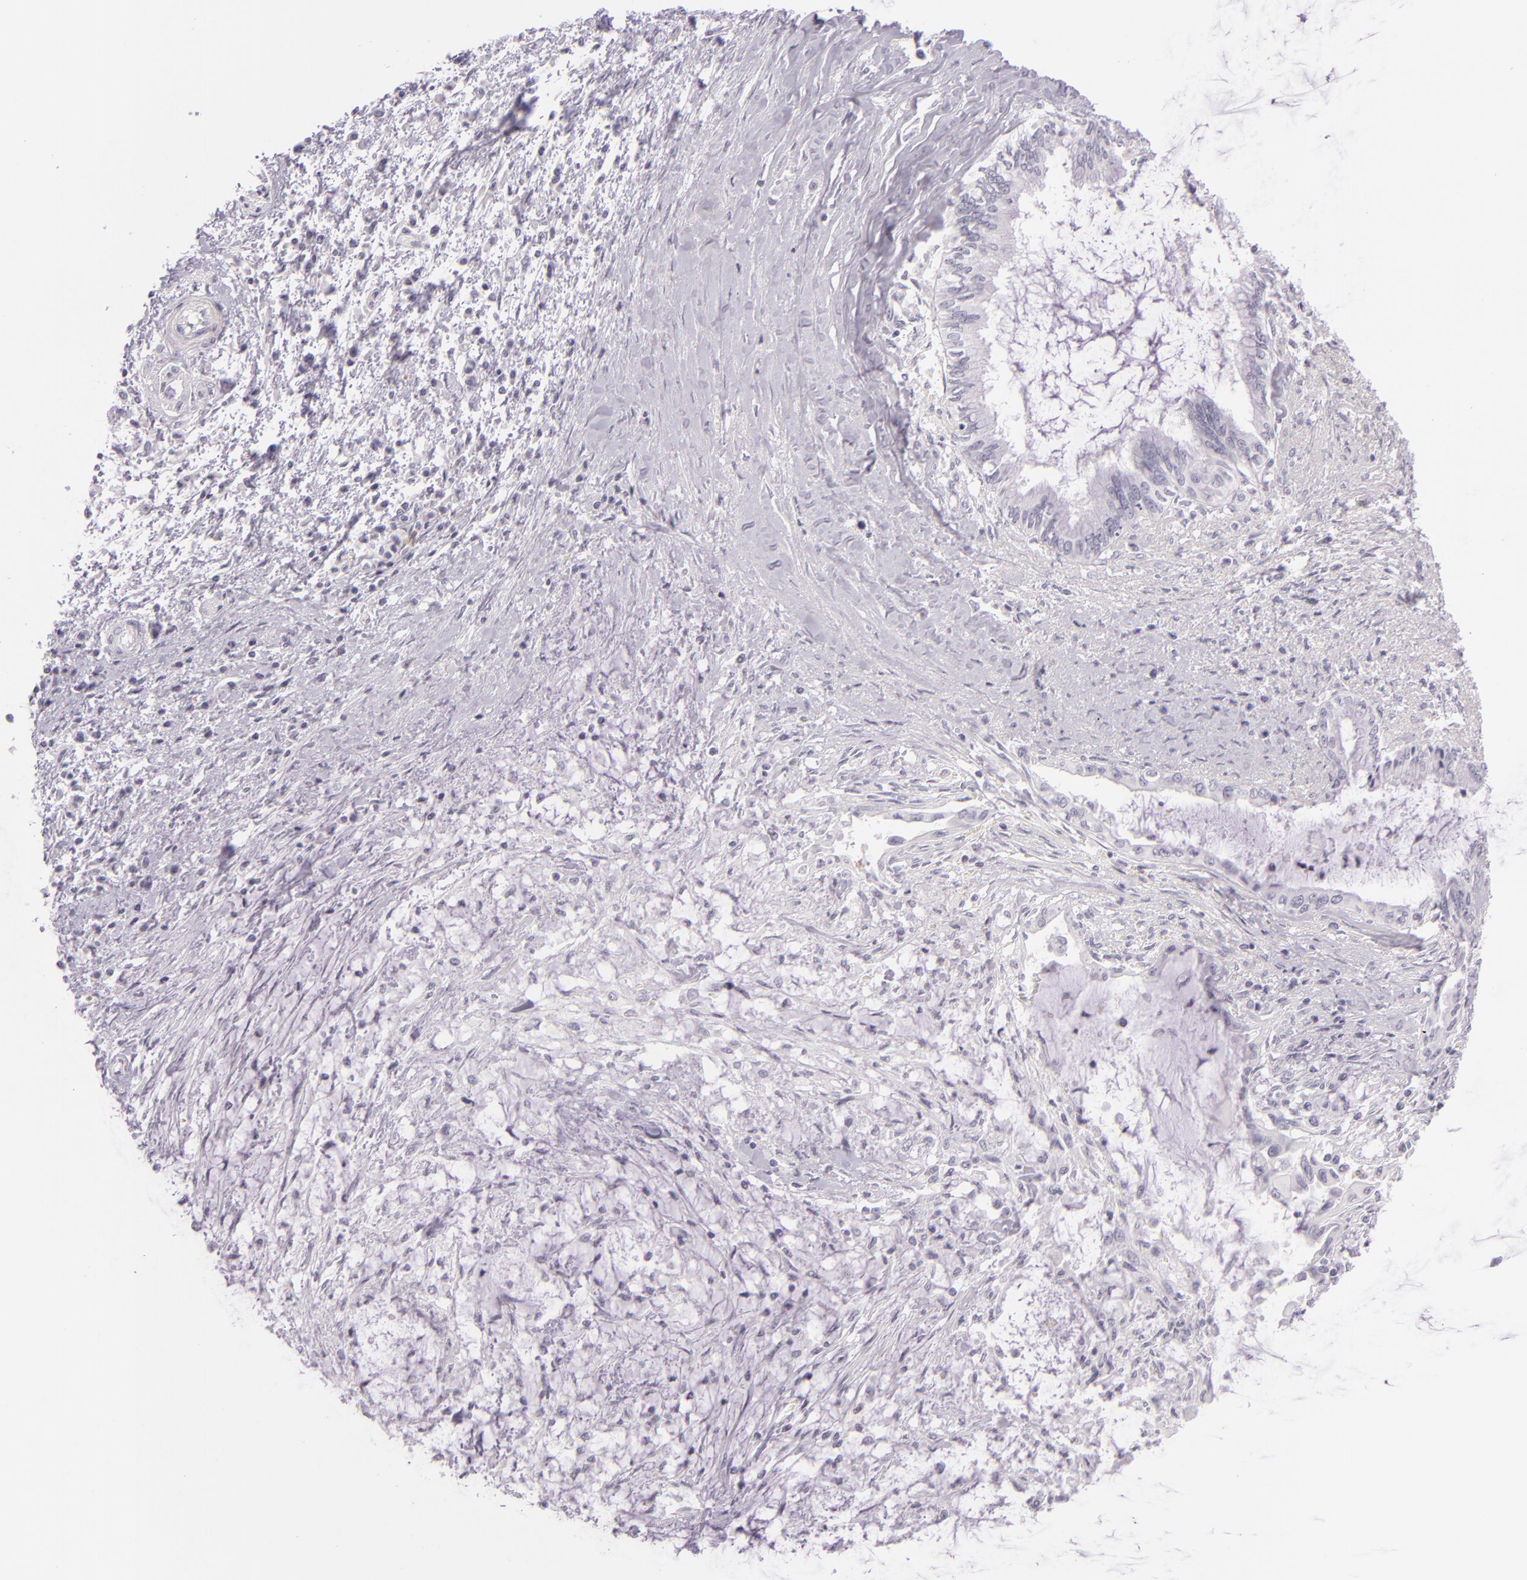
{"staining": {"intensity": "negative", "quantity": "none", "location": "none"}, "tissue": "pancreatic cancer", "cell_type": "Tumor cells", "image_type": "cancer", "snomed": [{"axis": "morphology", "description": "Adenocarcinoma, NOS"}, {"axis": "topography", "description": "Pancreas"}], "caption": "This is a image of immunohistochemistry (IHC) staining of pancreatic cancer, which shows no positivity in tumor cells.", "gene": "CBS", "patient": {"sex": "female", "age": 64}}